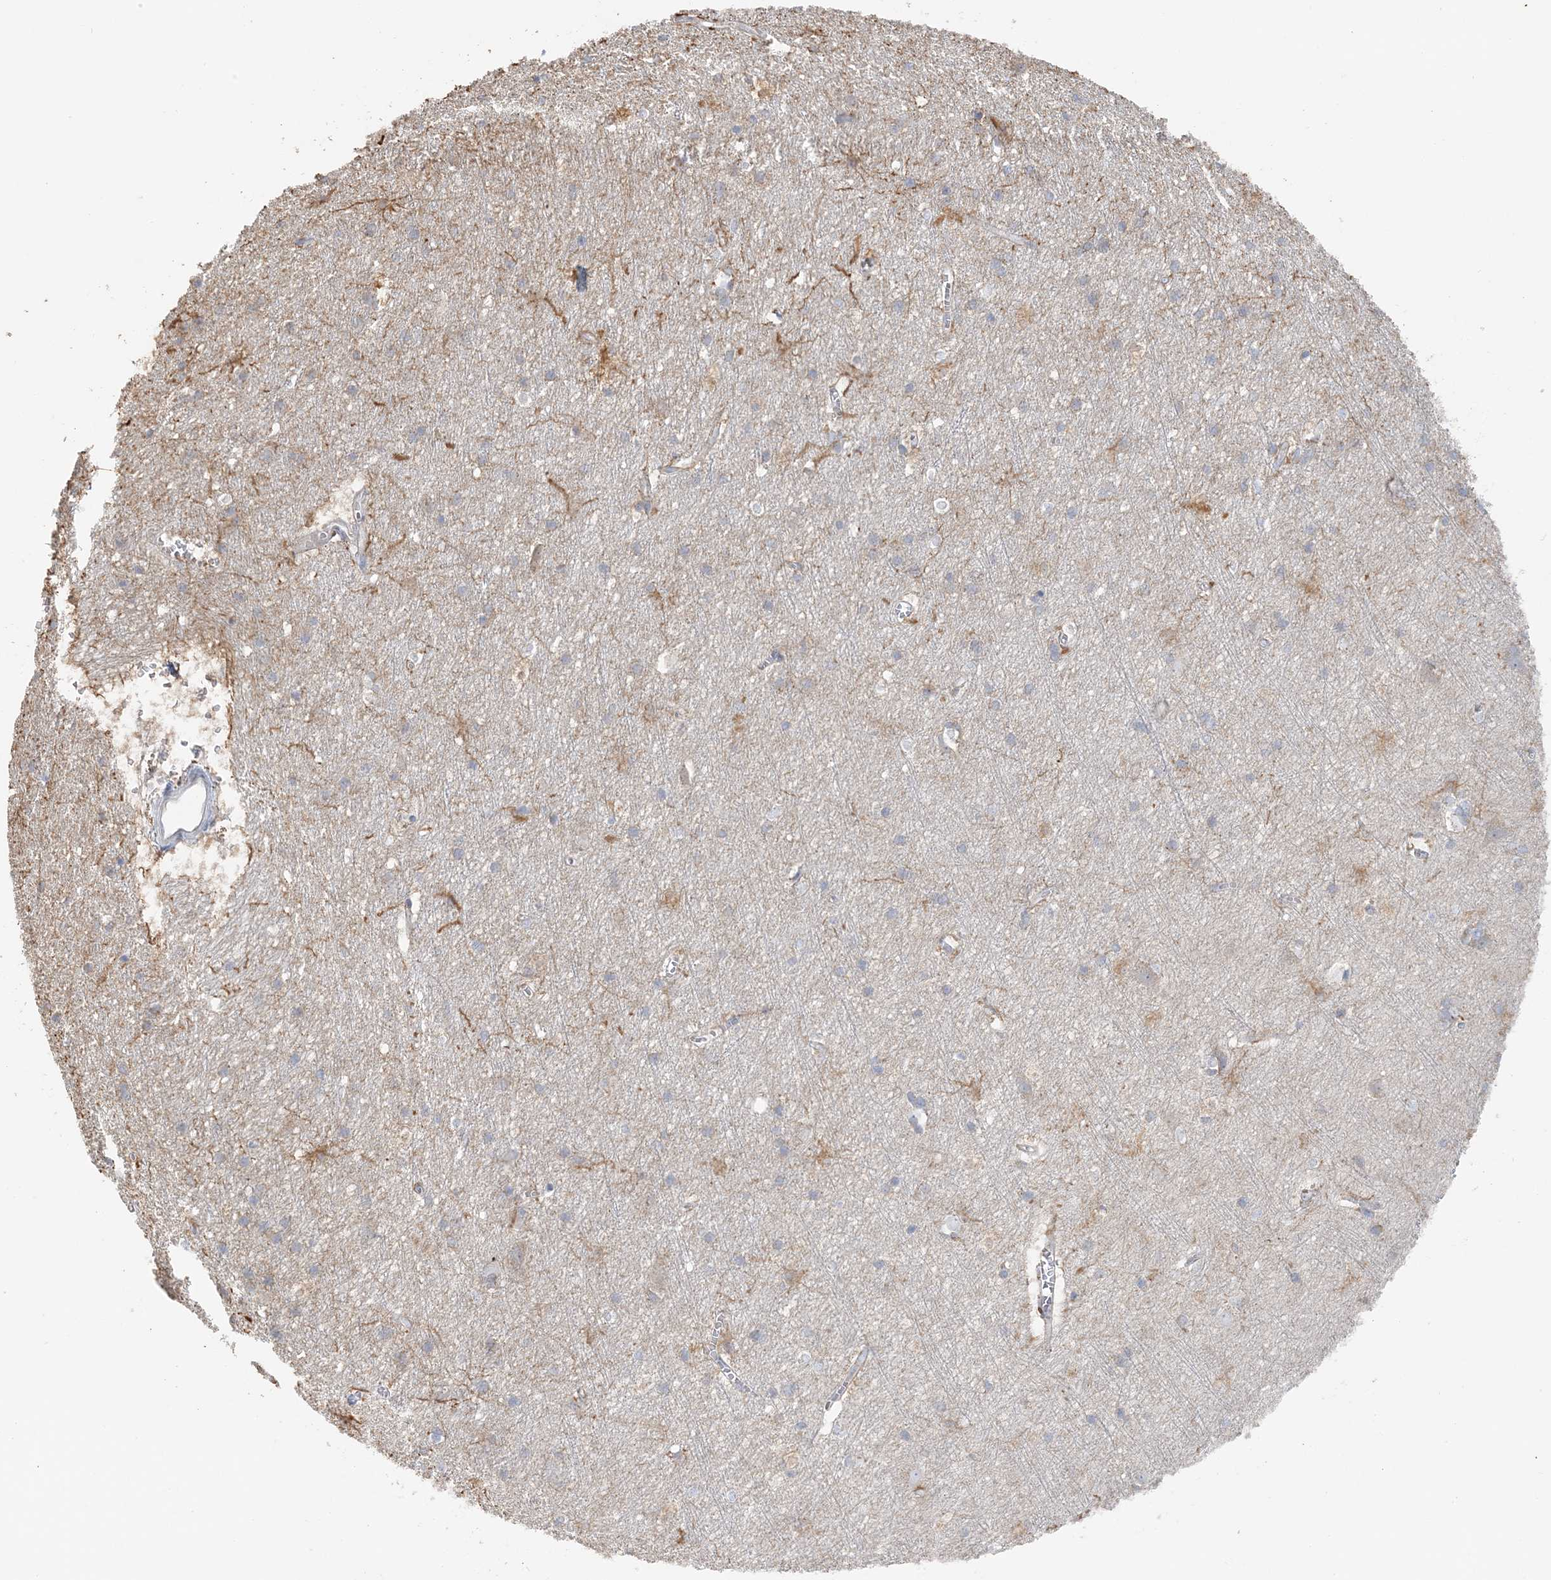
{"staining": {"intensity": "negative", "quantity": "none", "location": "none"}, "tissue": "cerebral cortex", "cell_type": "Endothelial cells", "image_type": "normal", "snomed": [{"axis": "morphology", "description": "Normal tissue, NOS"}, {"axis": "topography", "description": "Cerebral cortex"}], "caption": "IHC micrograph of unremarkable cerebral cortex stained for a protein (brown), which exhibits no staining in endothelial cells.", "gene": "TBC1D5", "patient": {"sex": "male", "age": 54}}